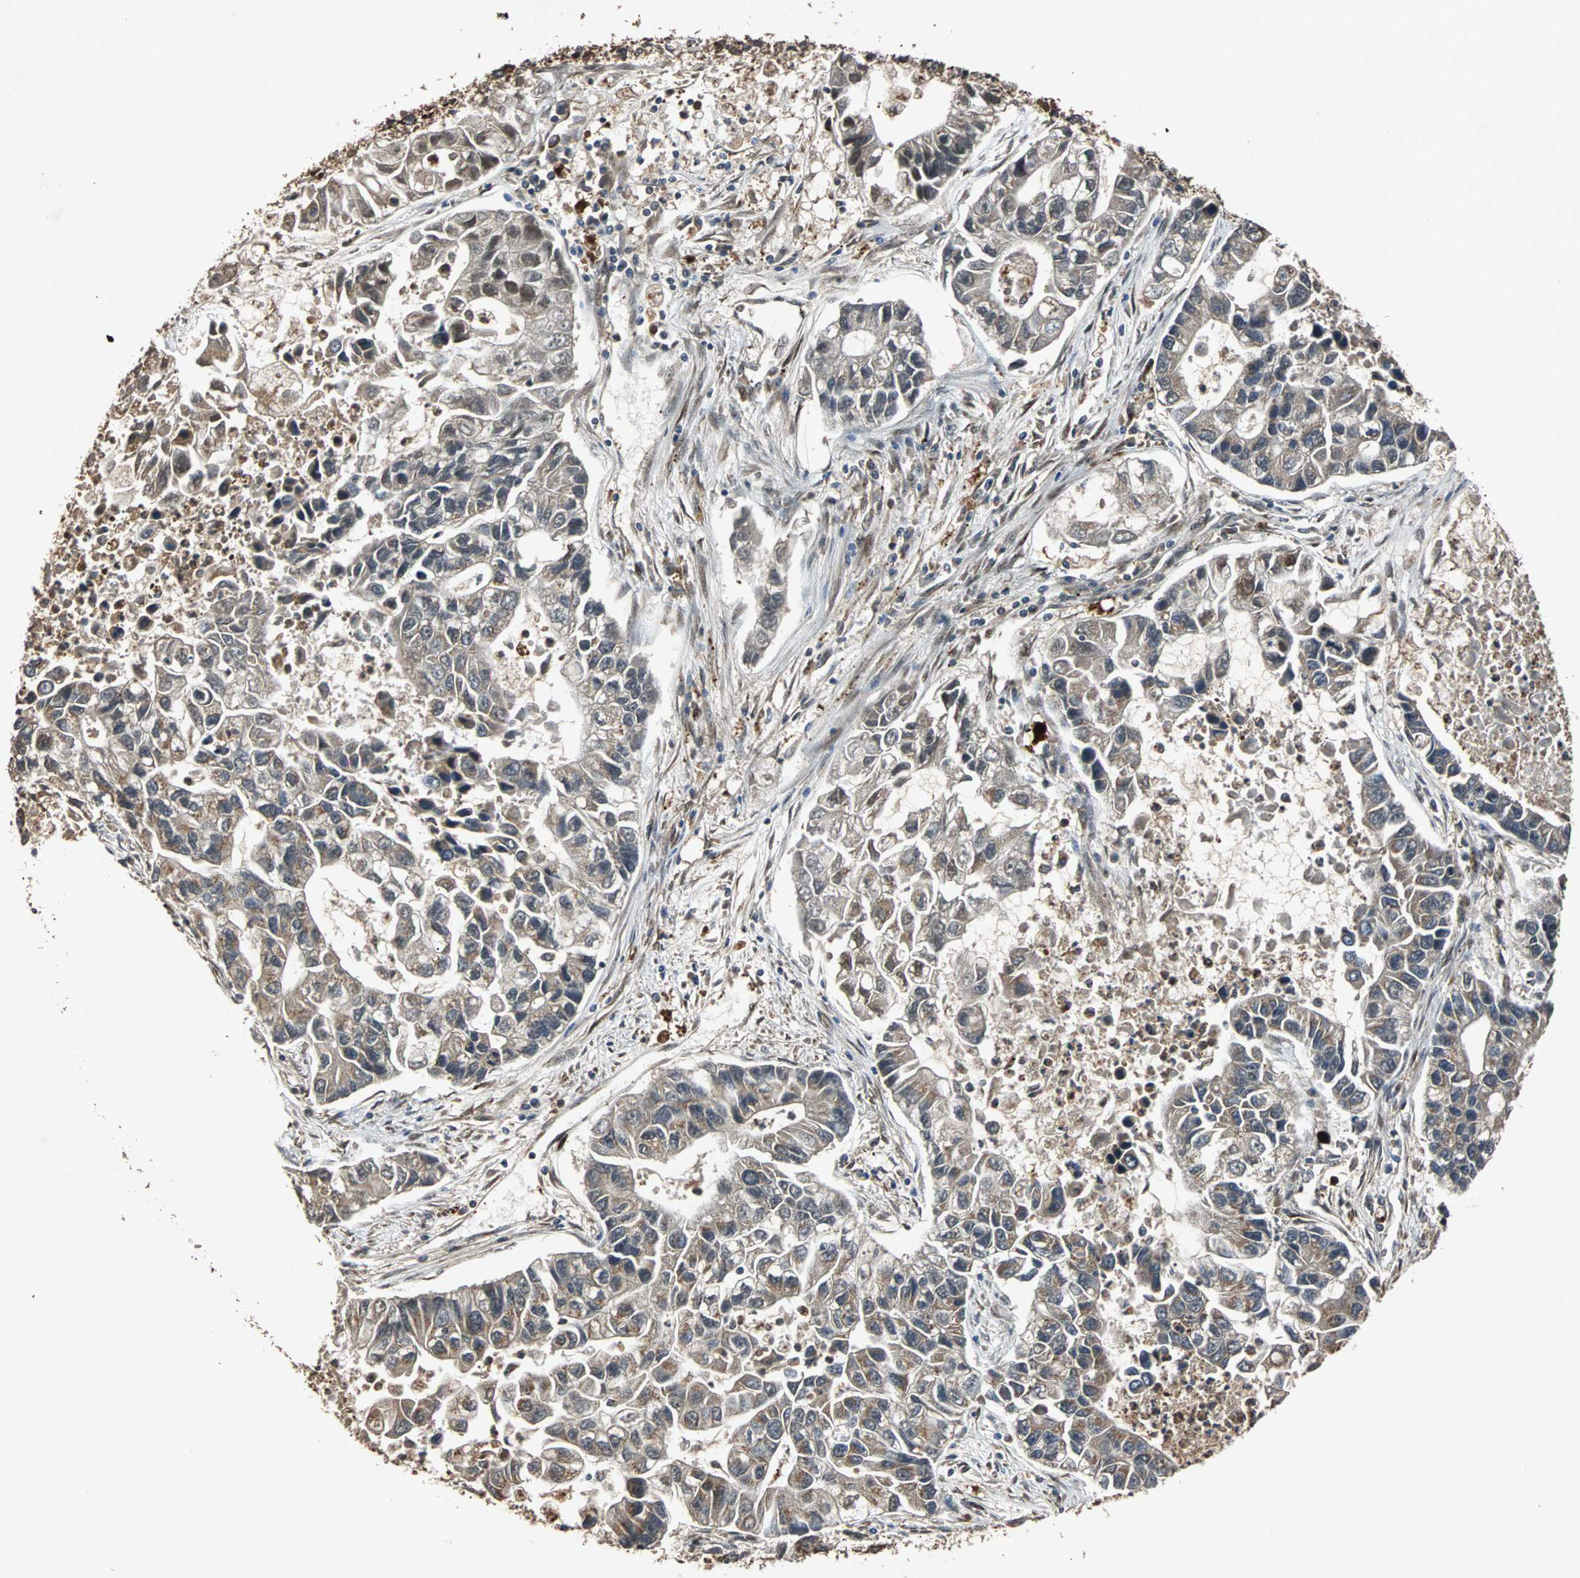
{"staining": {"intensity": "moderate", "quantity": "25%-75%", "location": "cytoplasmic/membranous"}, "tissue": "lung cancer", "cell_type": "Tumor cells", "image_type": "cancer", "snomed": [{"axis": "morphology", "description": "Adenocarcinoma, NOS"}, {"axis": "topography", "description": "Lung"}], "caption": "Lung cancer stained for a protein reveals moderate cytoplasmic/membranous positivity in tumor cells.", "gene": "USP31", "patient": {"sex": "female", "age": 51}}